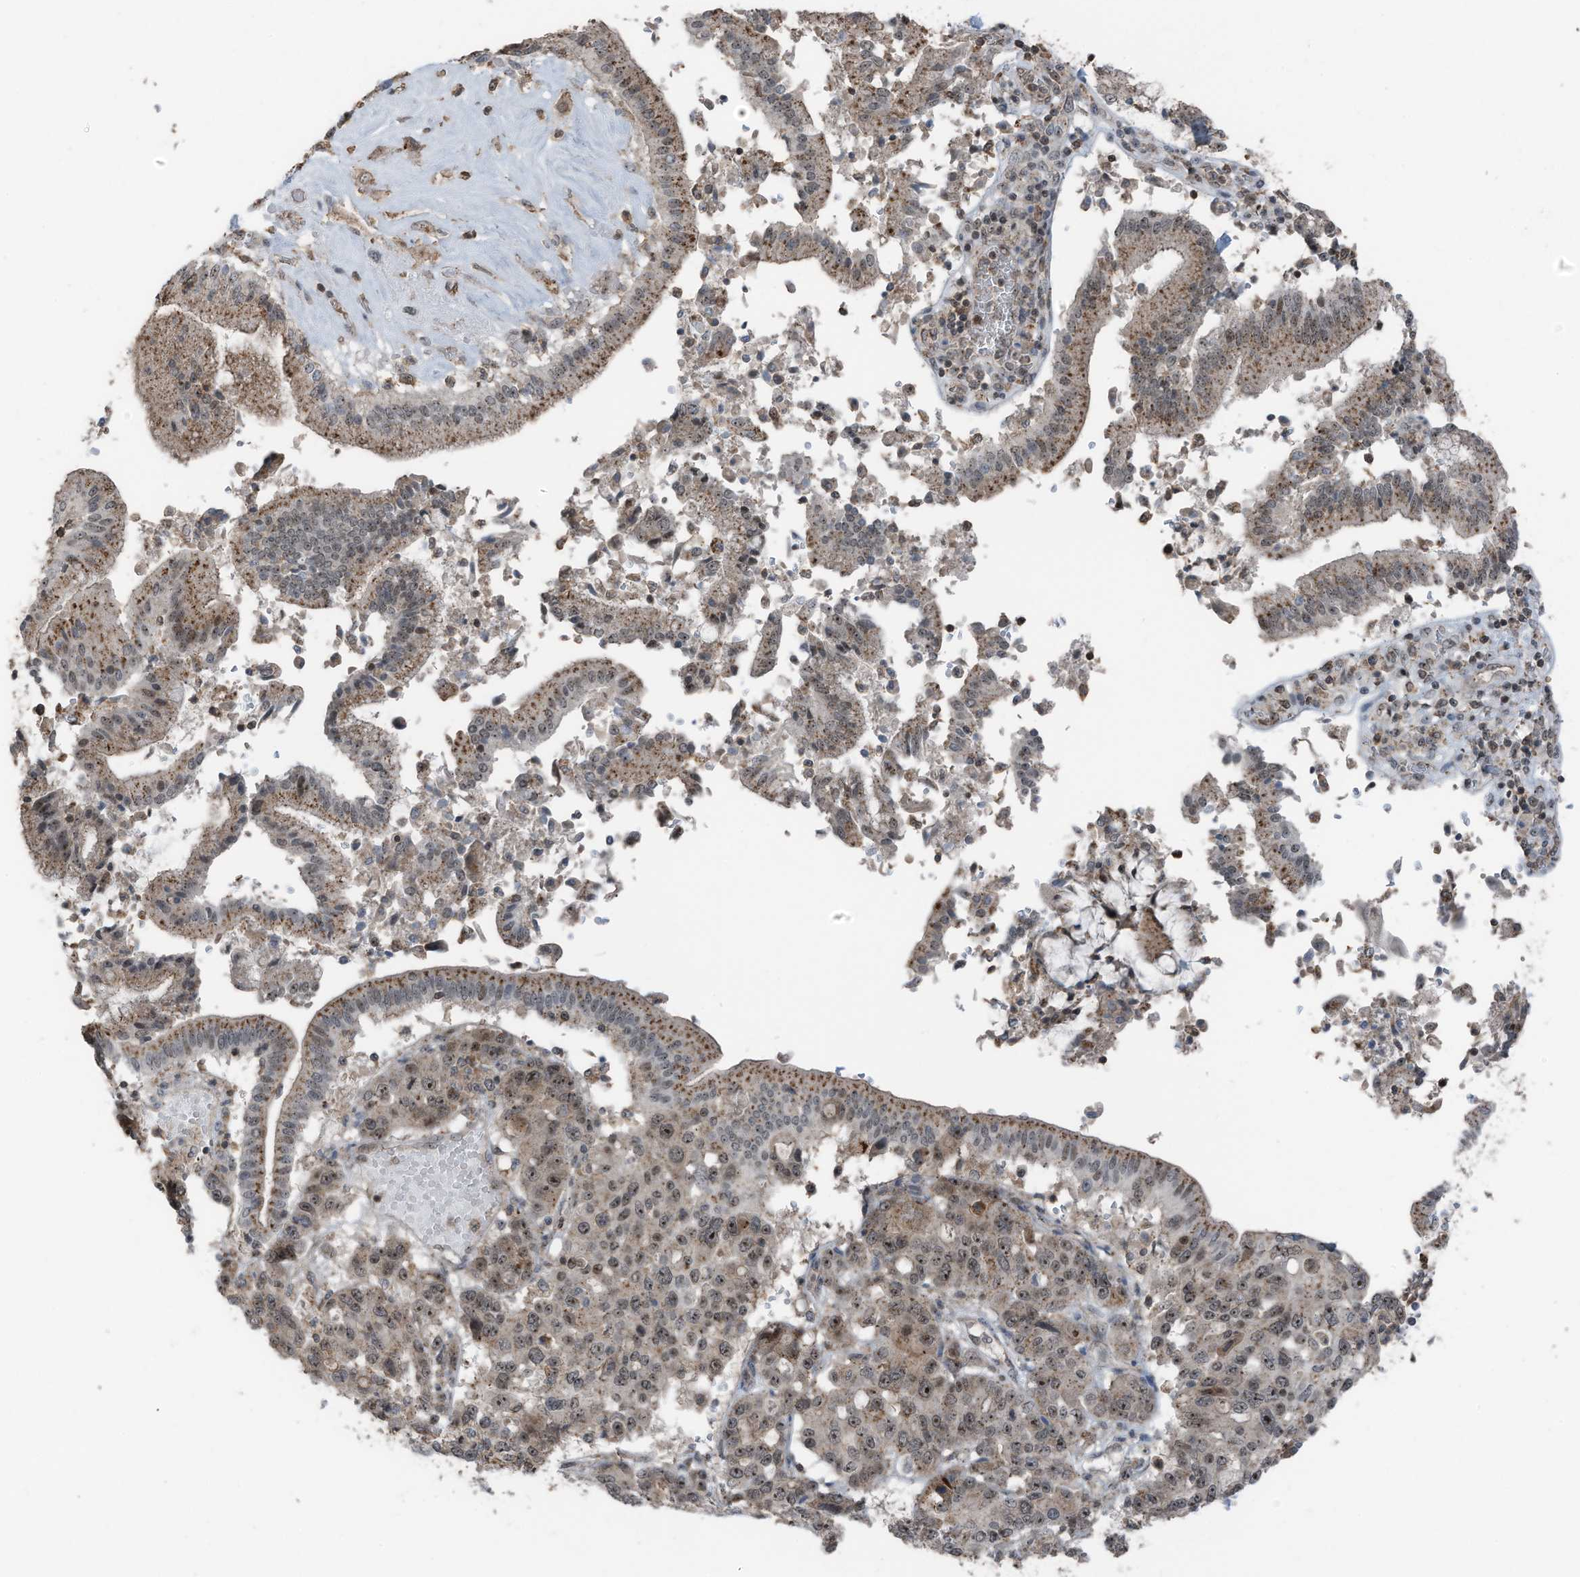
{"staining": {"intensity": "moderate", "quantity": ">75%", "location": "cytoplasmic/membranous,nuclear"}, "tissue": "pancreatic cancer", "cell_type": "Tumor cells", "image_type": "cancer", "snomed": [{"axis": "morphology", "description": "Adenocarcinoma, NOS"}, {"axis": "topography", "description": "Pancreas"}], "caption": "Immunohistochemistry (IHC) histopathology image of neoplastic tissue: human pancreatic cancer stained using IHC displays medium levels of moderate protein expression localized specifically in the cytoplasmic/membranous and nuclear of tumor cells, appearing as a cytoplasmic/membranous and nuclear brown color.", "gene": "UTP3", "patient": {"sex": "male", "age": 46}}